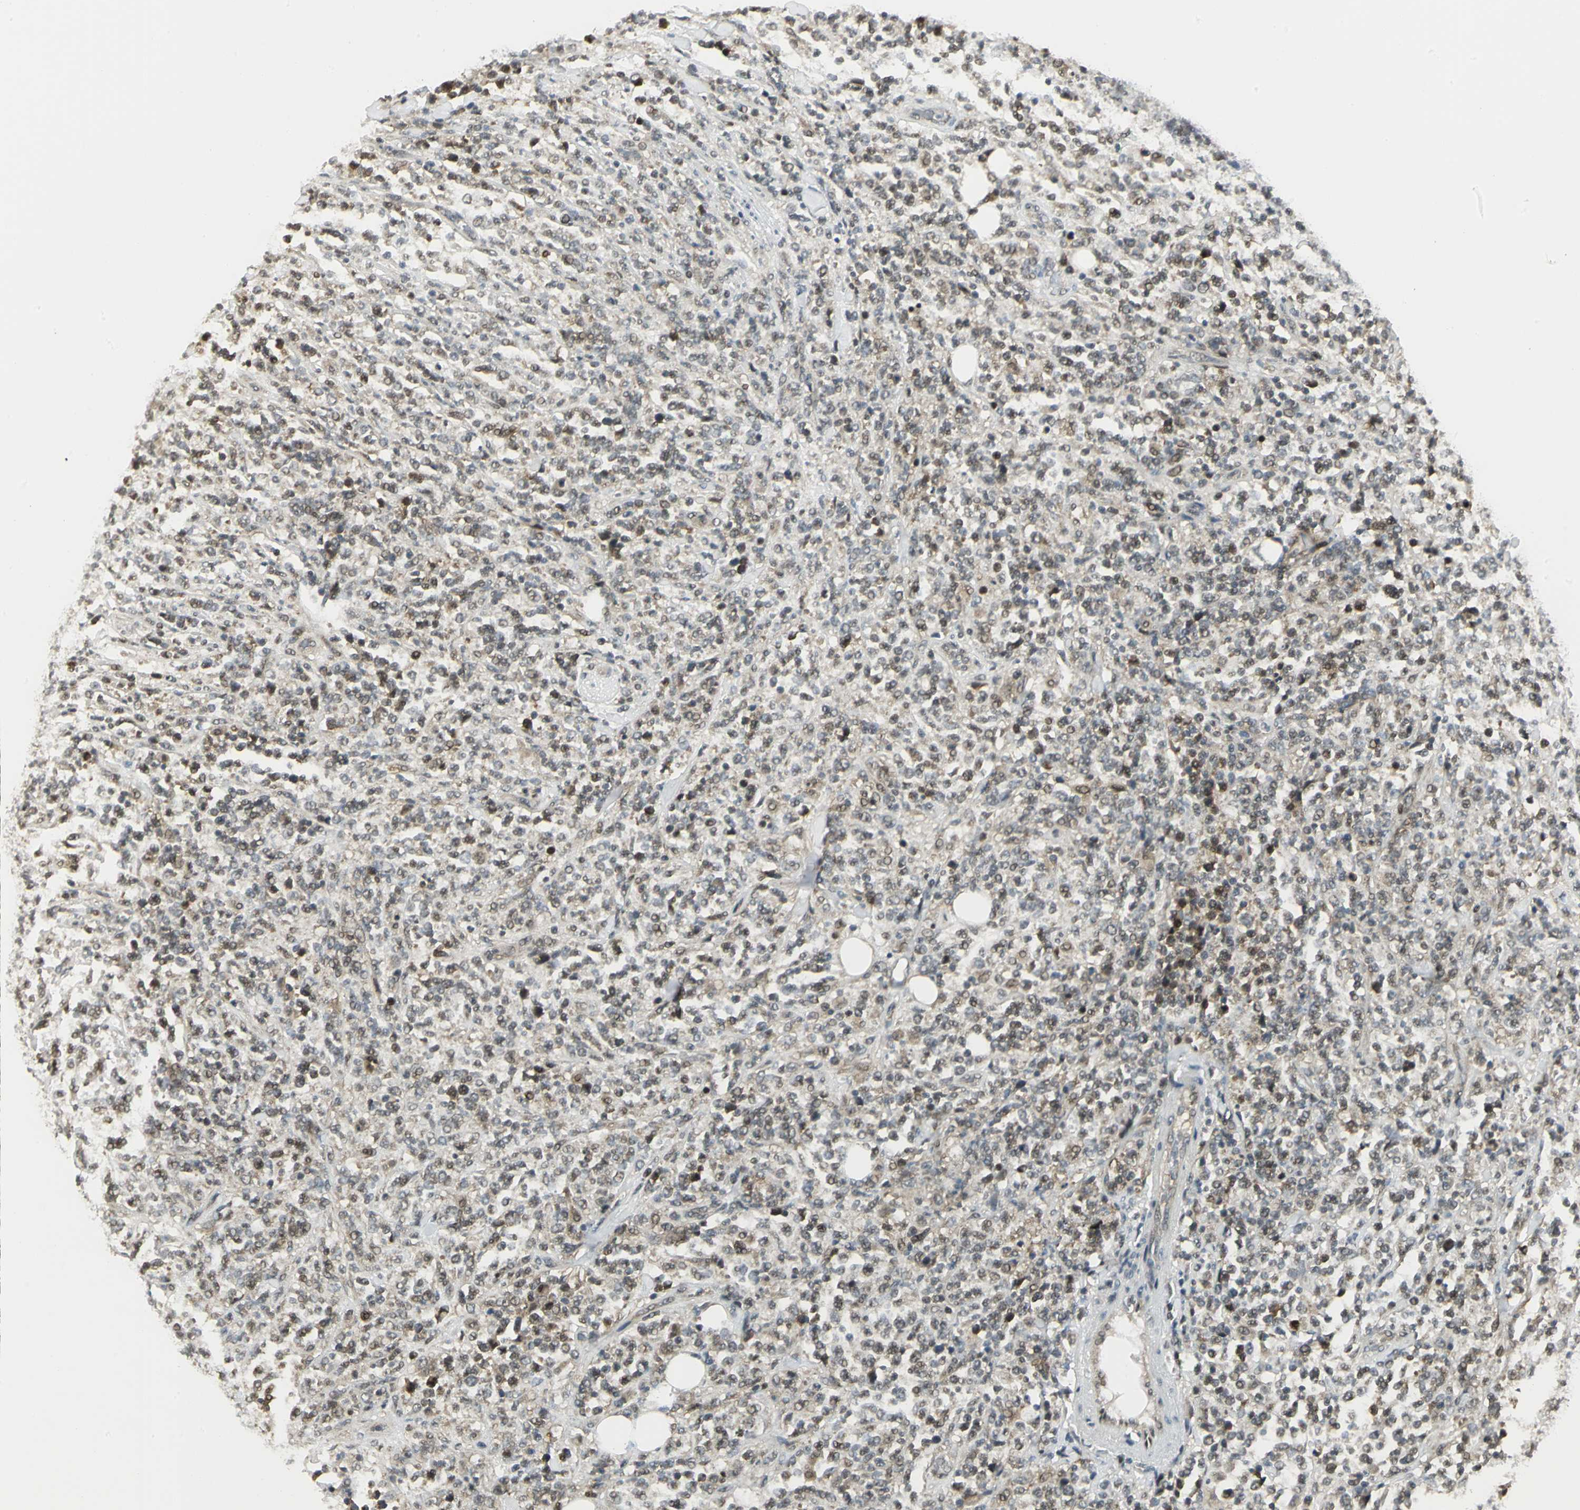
{"staining": {"intensity": "moderate", "quantity": ">75%", "location": "cytoplasmic/membranous,nuclear"}, "tissue": "lymphoma", "cell_type": "Tumor cells", "image_type": "cancer", "snomed": [{"axis": "morphology", "description": "Malignant lymphoma, non-Hodgkin's type, High grade"}, {"axis": "topography", "description": "Soft tissue"}], "caption": "Immunohistochemical staining of human lymphoma demonstrates moderate cytoplasmic/membranous and nuclear protein expression in about >75% of tumor cells. (DAB (3,3'-diaminobenzidine) = brown stain, brightfield microscopy at high magnification).", "gene": "PSMC4", "patient": {"sex": "male", "age": 18}}